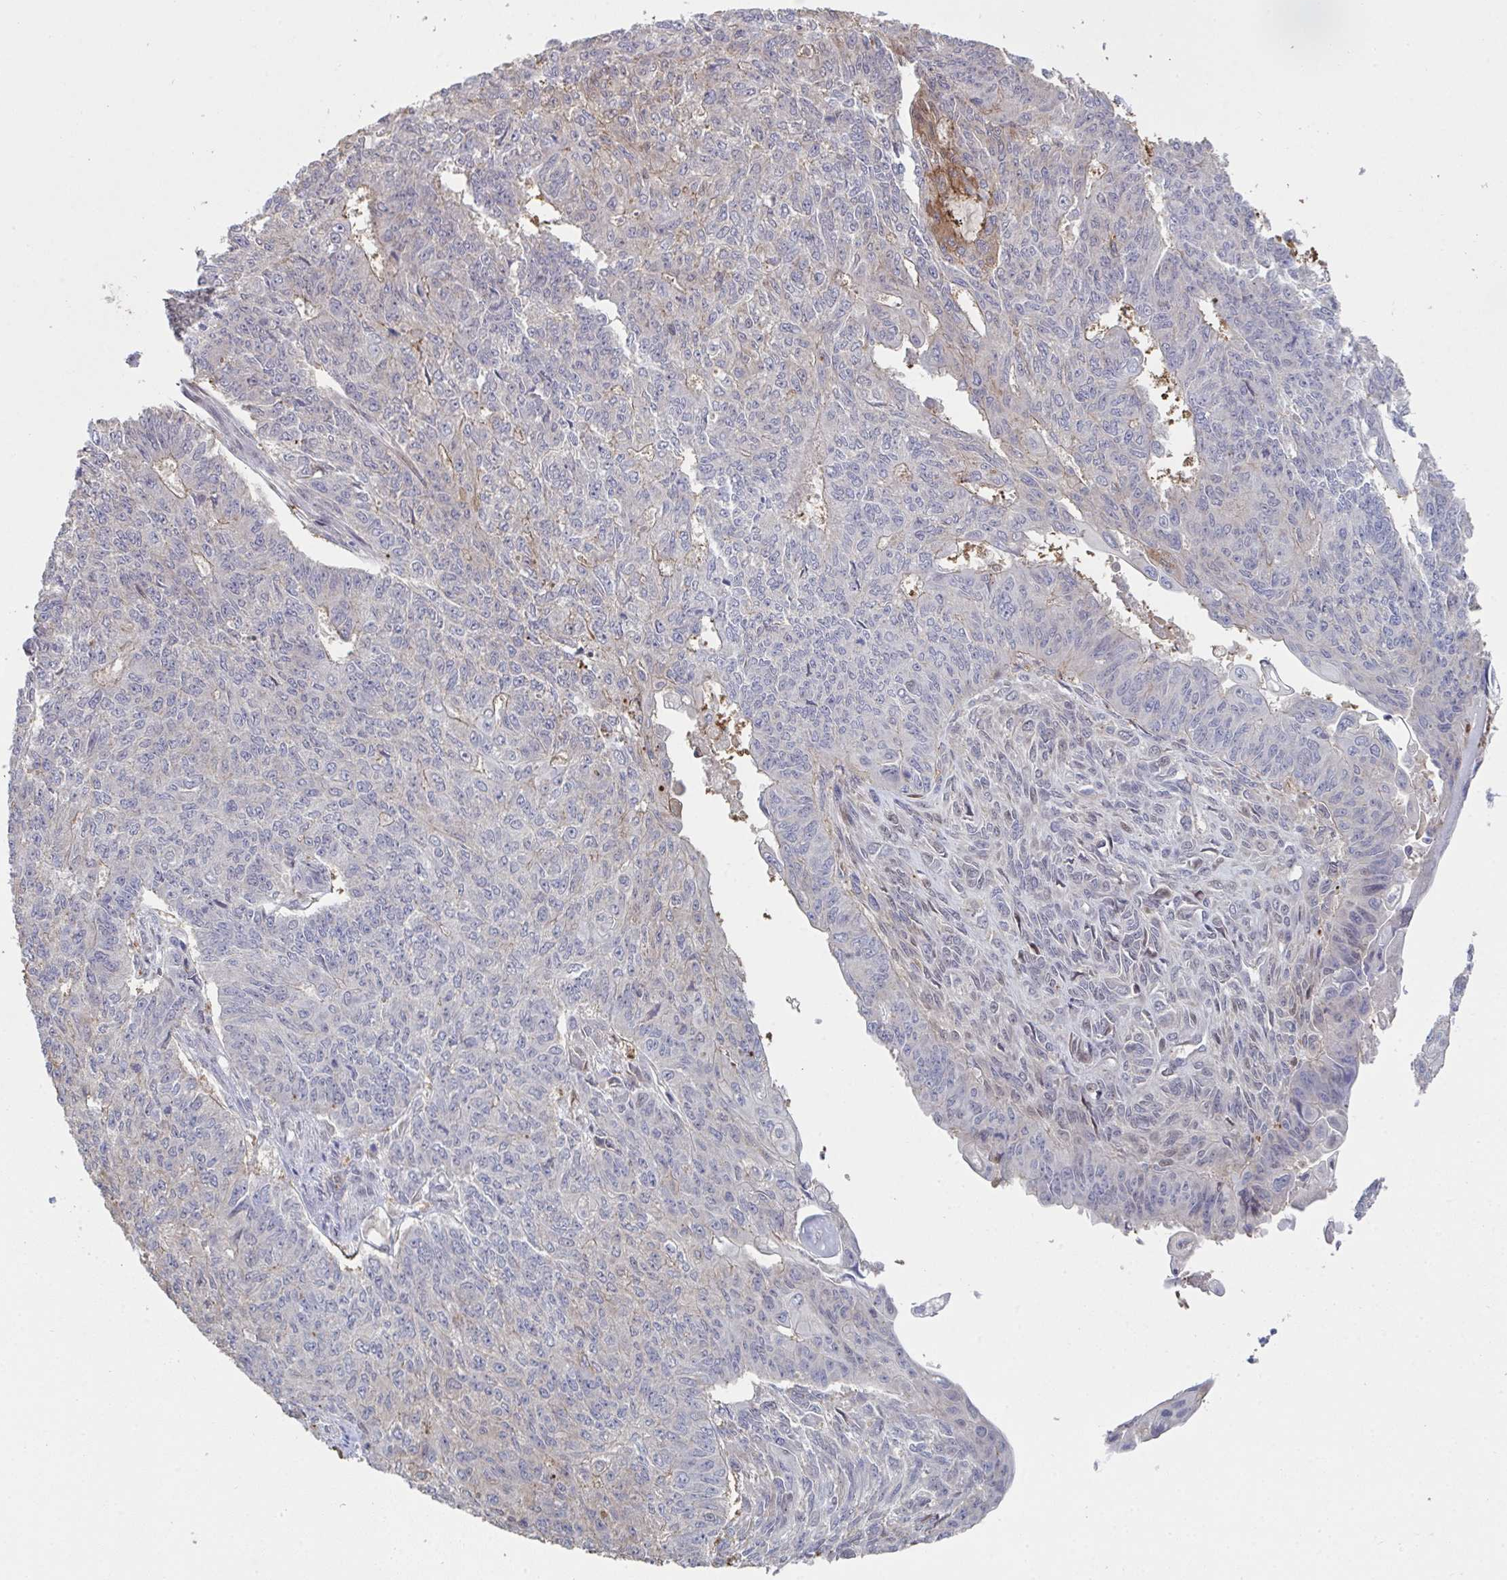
{"staining": {"intensity": "negative", "quantity": "none", "location": "none"}, "tissue": "endometrial cancer", "cell_type": "Tumor cells", "image_type": "cancer", "snomed": [{"axis": "morphology", "description": "Adenocarcinoma, NOS"}, {"axis": "topography", "description": "Endometrium"}], "caption": "Immunohistochemical staining of endometrial adenocarcinoma shows no significant positivity in tumor cells.", "gene": "ACD", "patient": {"sex": "female", "age": 32}}